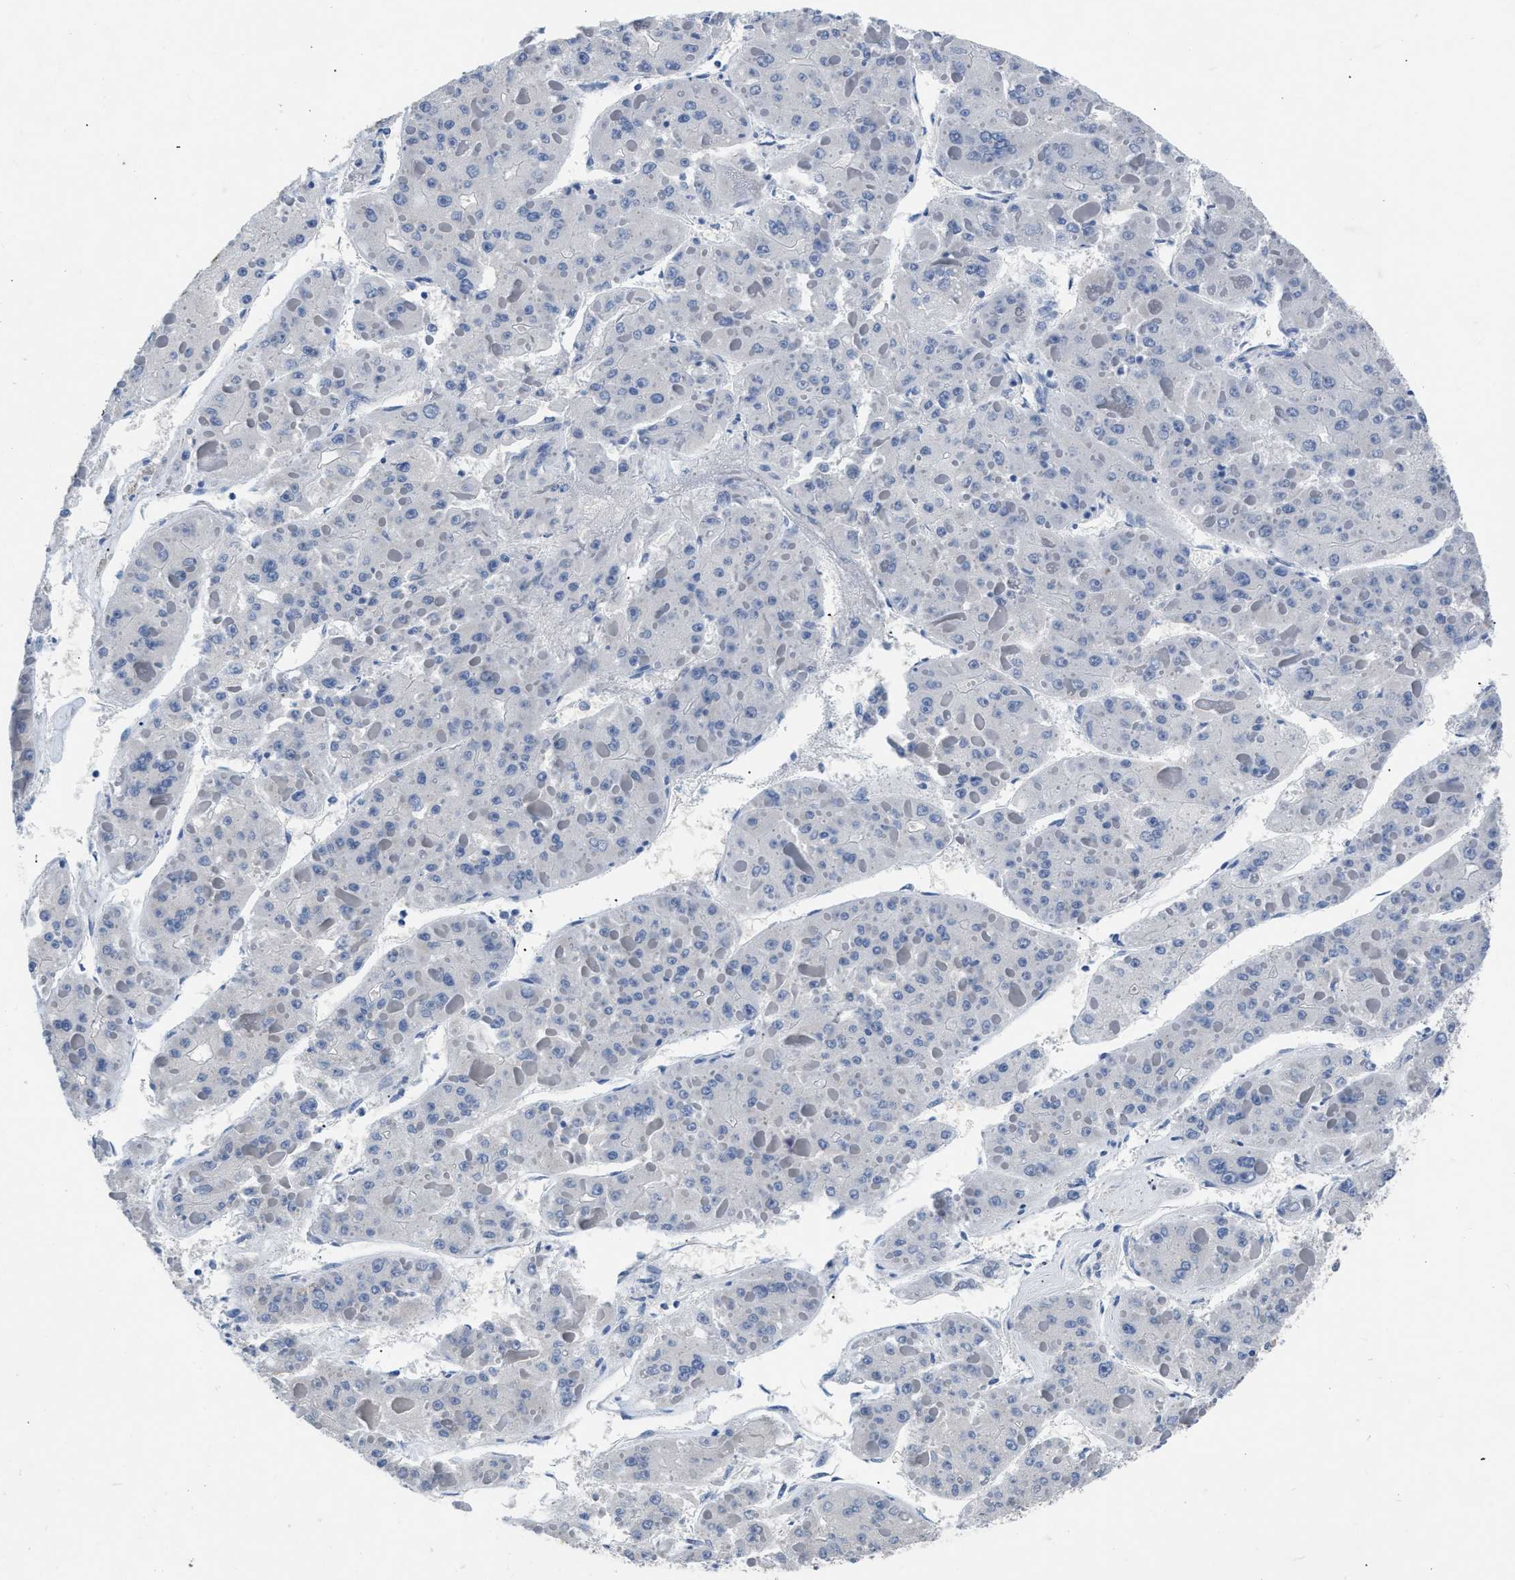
{"staining": {"intensity": "negative", "quantity": "none", "location": "none"}, "tissue": "liver cancer", "cell_type": "Tumor cells", "image_type": "cancer", "snomed": [{"axis": "morphology", "description": "Carcinoma, Hepatocellular, NOS"}, {"axis": "topography", "description": "Liver"}], "caption": "Image shows no protein positivity in tumor cells of liver cancer tissue.", "gene": "RBP1", "patient": {"sex": "female", "age": 73}}